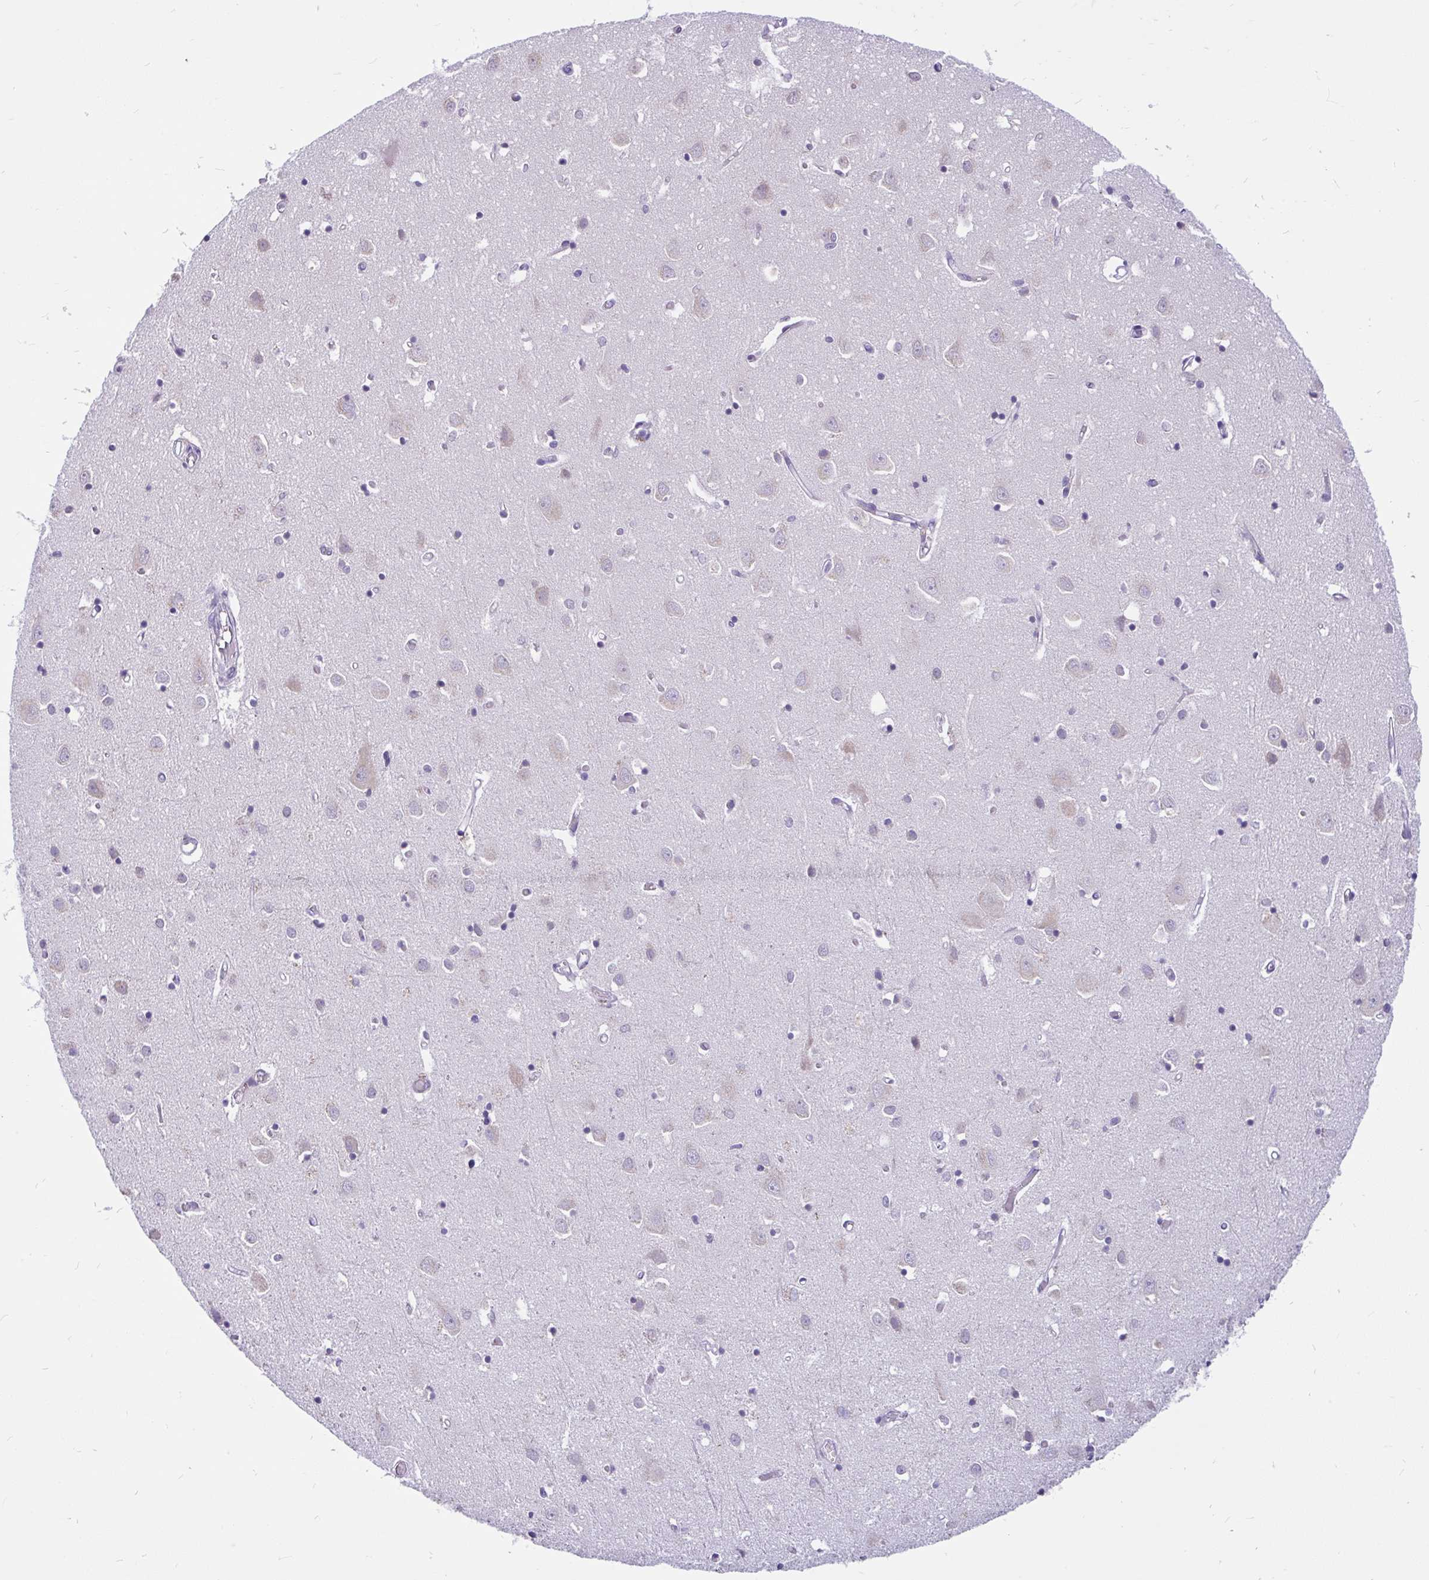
{"staining": {"intensity": "negative", "quantity": "none", "location": "none"}, "tissue": "cerebral cortex", "cell_type": "Endothelial cells", "image_type": "normal", "snomed": [{"axis": "morphology", "description": "Normal tissue, NOS"}, {"axis": "topography", "description": "Cerebral cortex"}], "caption": "Immunohistochemistry image of unremarkable cerebral cortex: human cerebral cortex stained with DAB exhibits no significant protein expression in endothelial cells. (Stains: DAB IHC with hematoxylin counter stain, Microscopy: brightfield microscopy at high magnification).", "gene": "KIAA2013", "patient": {"sex": "male", "age": 70}}